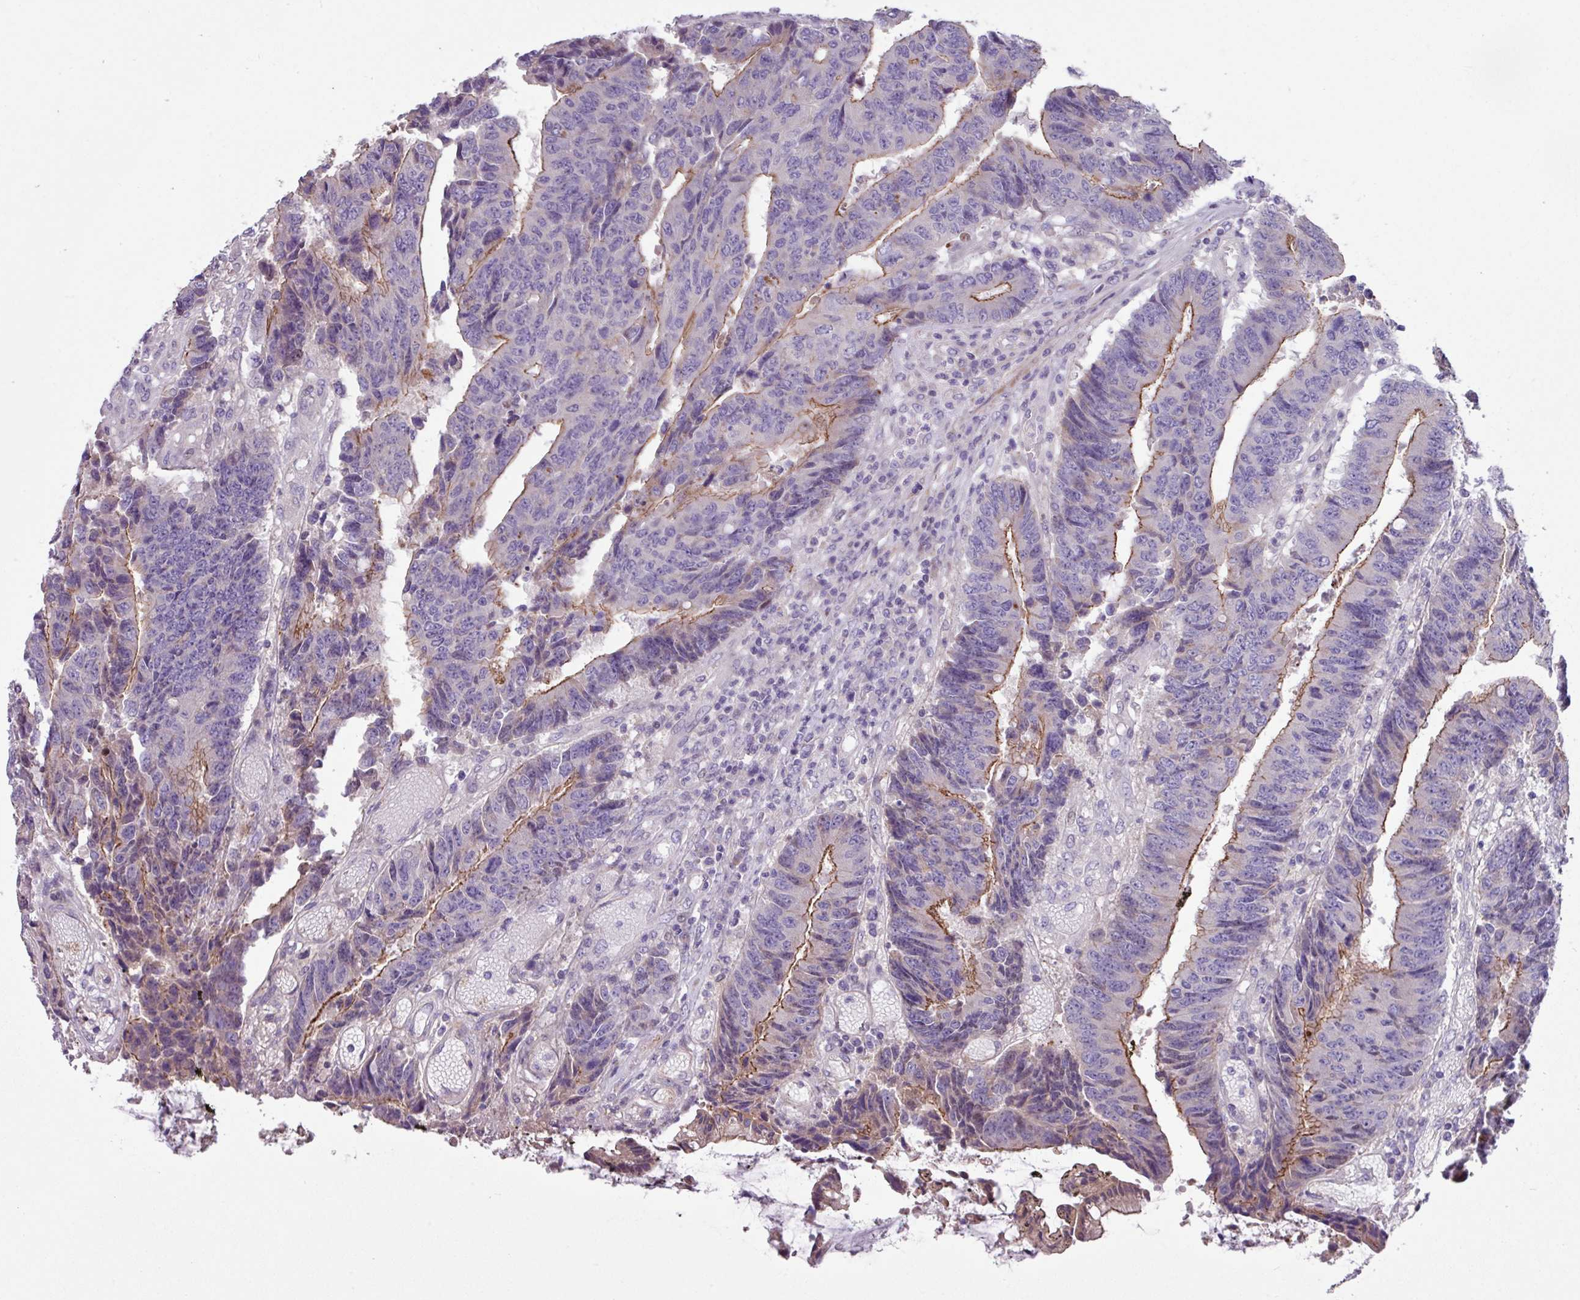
{"staining": {"intensity": "moderate", "quantity": "25%-75%", "location": "cytoplasmic/membranous"}, "tissue": "colorectal cancer", "cell_type": "Tumor cells", "image_type": "cancer", "snomed": [{"axis": "morphology", "description": "Adenocarcinoma, NOS"}, {"axis": "topography", "description": "Rectum"}], "caption": "The photomicrograph exhibits a brown stain indicating the presence of a protein in the cytoplasmic/membranous of tumor cells in colorectal adenocarcinoma. Immunohistochemistry stains the protein in brown and the nuclei are stained blue.", "gene": "IQCJ", "patient": {"sex": "male", "age": 84}}